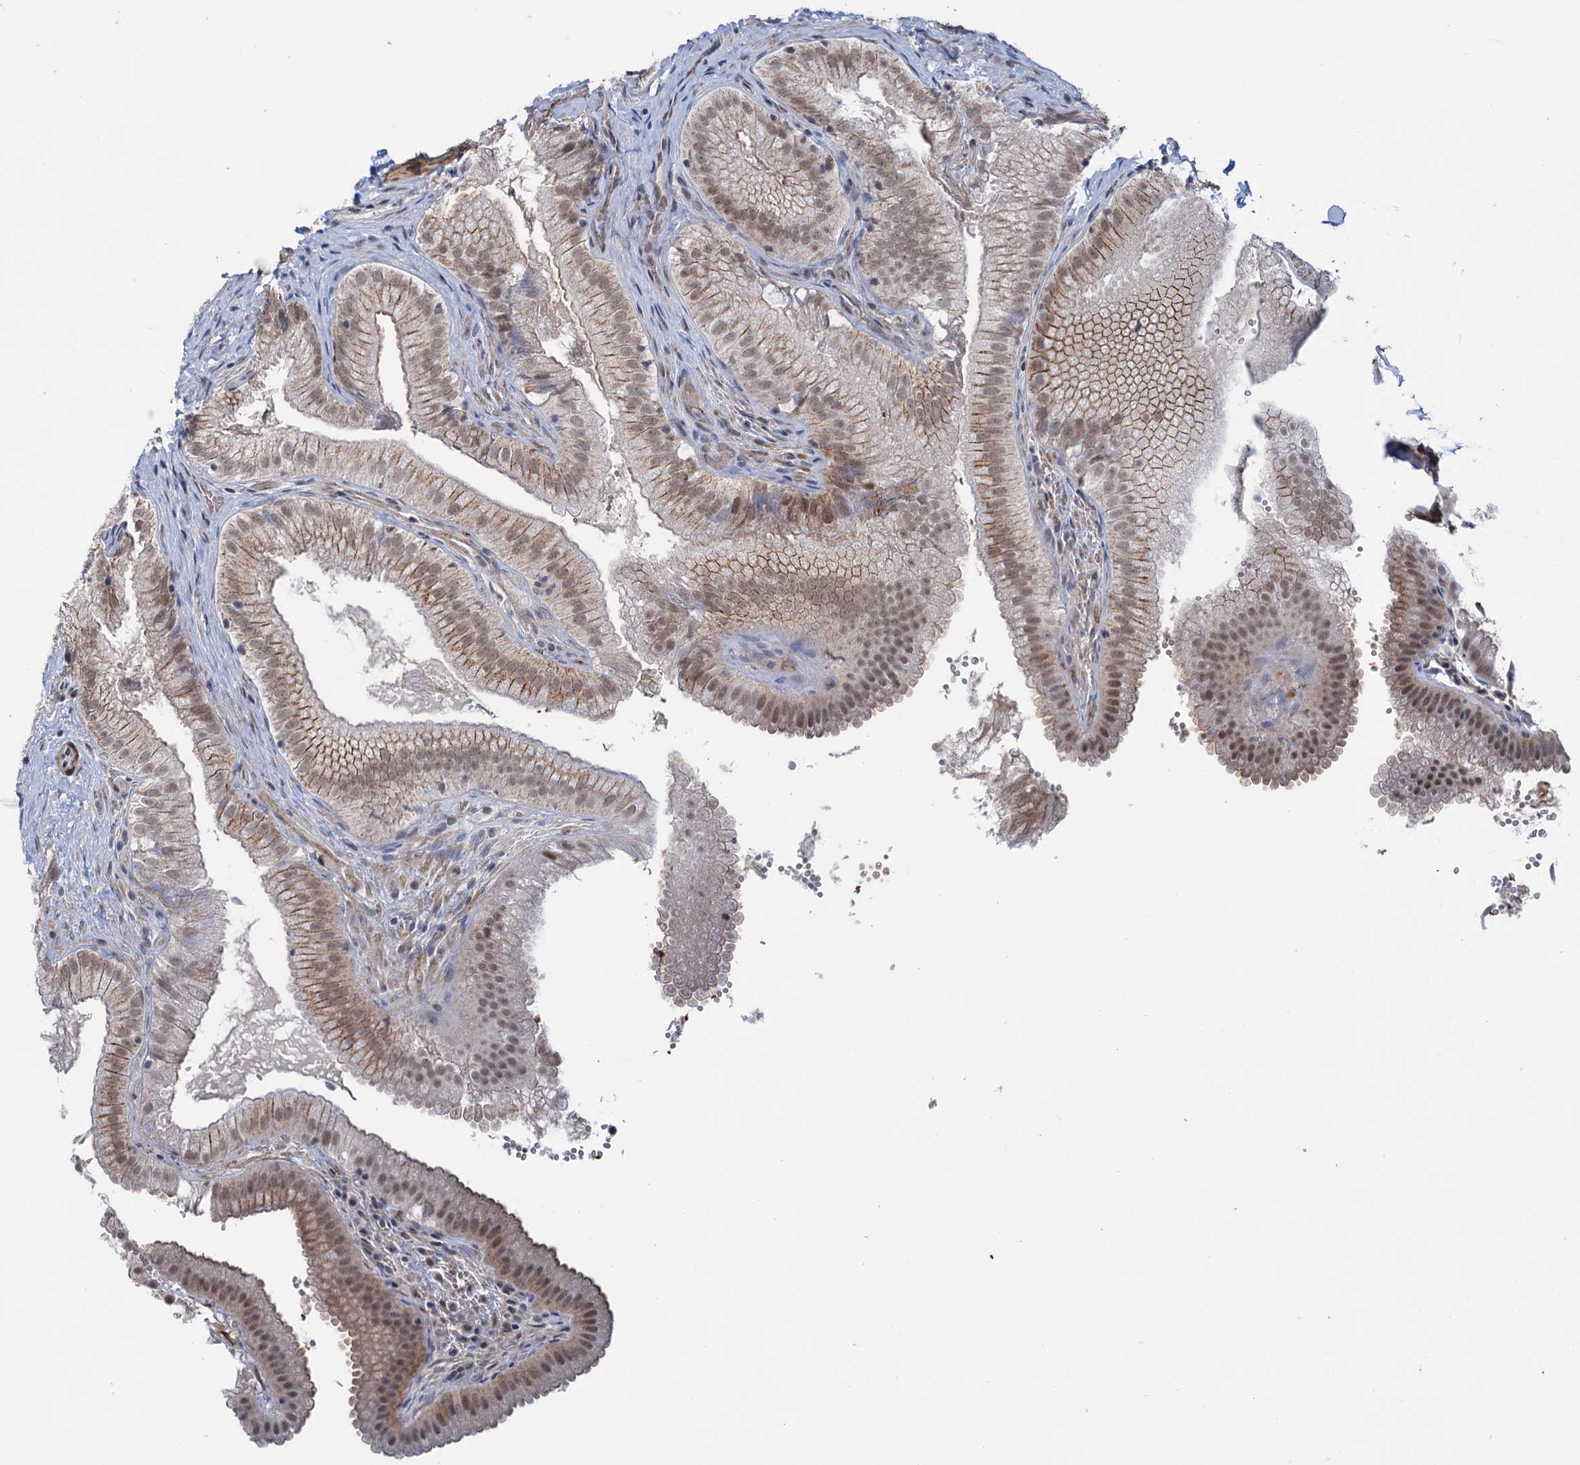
{"staining": {"intensity": "moderate", "quantity": ">75%", "location": "cytoplasmic/membranous,nuclear"}, "tissue": "gallbladder", "cell_type": "Glandular cells", "image_type": "normal", "snomed": [{"axis": "morphology", "description": "Normal tissue, NOS"}, {"axis": "topography", "description": "Gallbladder"}], "caption": "Human gallbladder stained with a brown dye reveals moderate cytoplasmic/membranous,nuclear positive staining in approximately >75% of glandular cells.", "gene": "FAM53A", "patient": {"sex": "female", "age": 30}}